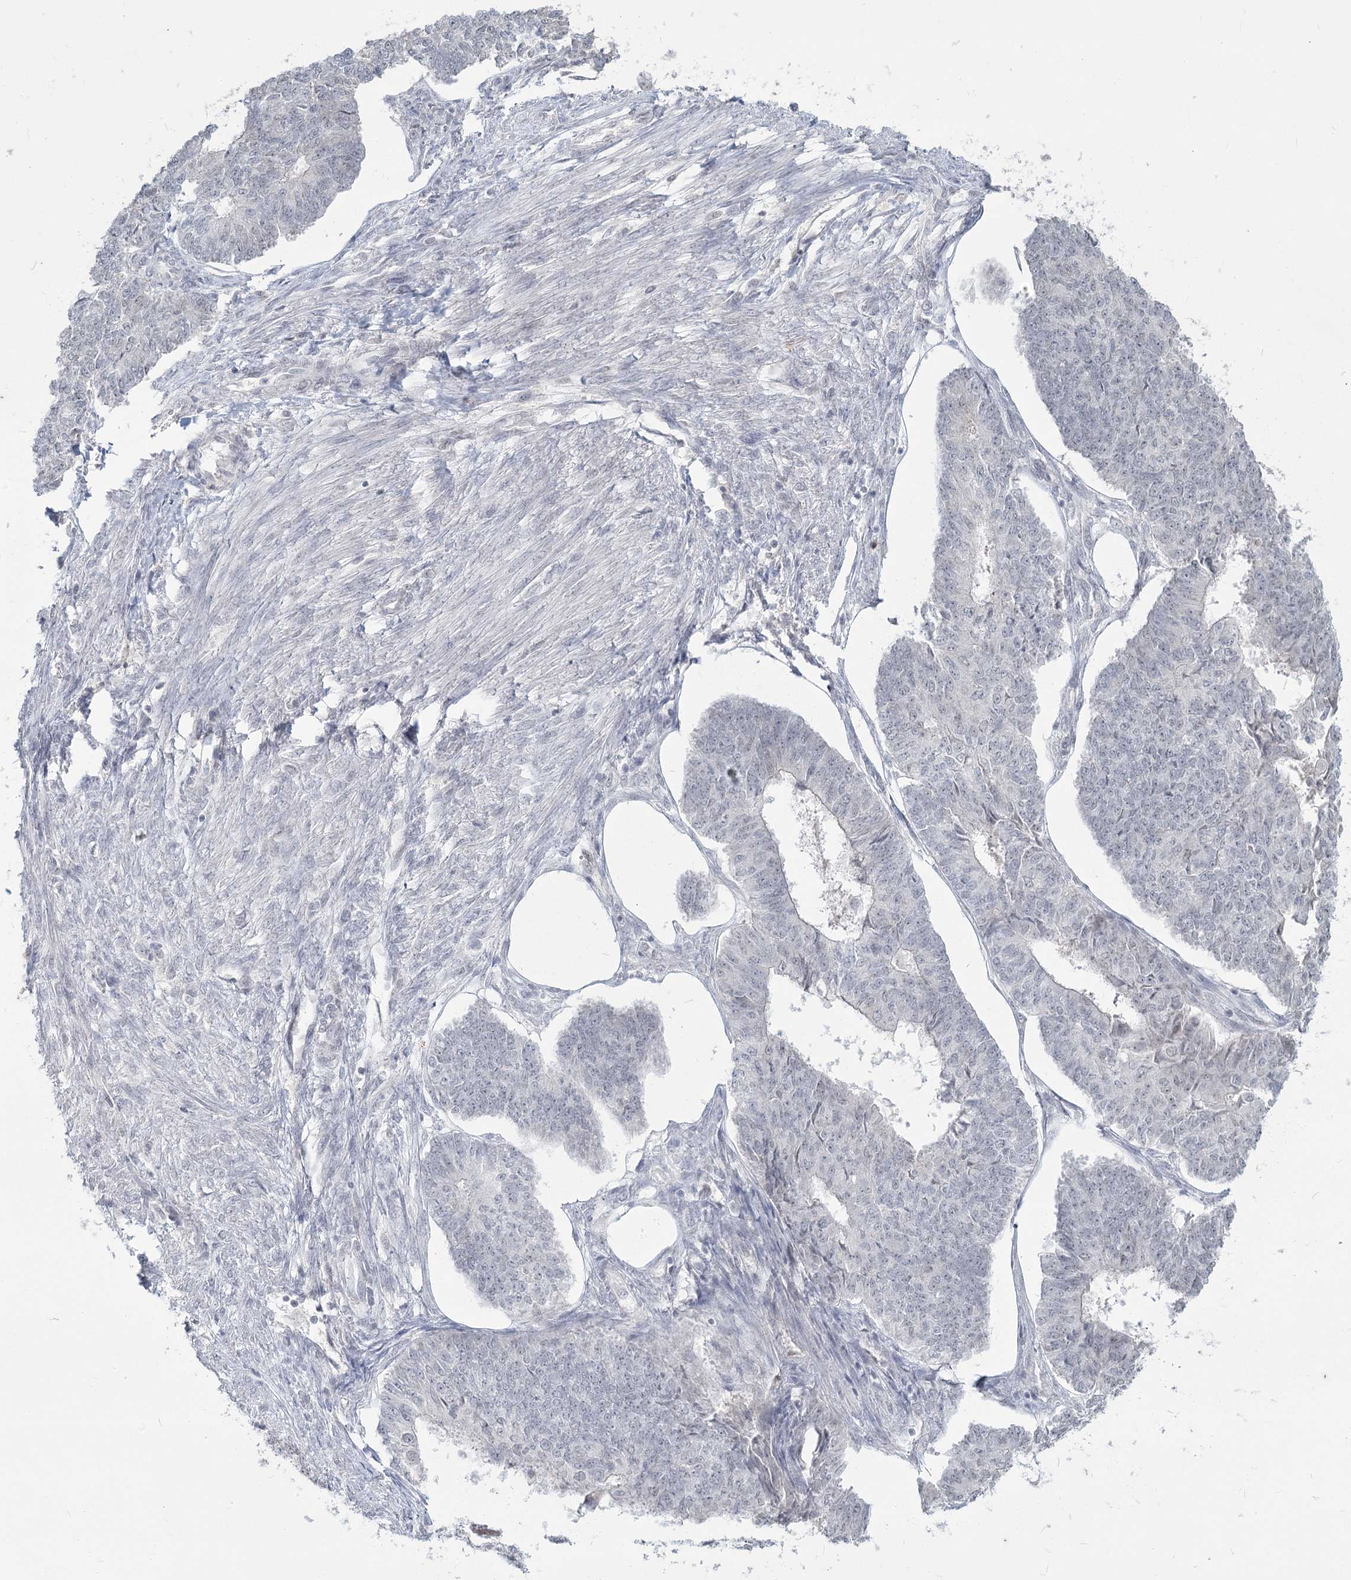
{"staining": {"intensity": "negative", "quantity": "none", "location": "none"}, "tissue": "endometrial cancer", "cell_type": "Tumor cells", "image_type": "cancer", "snomed": [{"axis": "morphology", "description": "Adenocarcinoma, NOS"}, {"axis": "topography", "description": "Endometrium"}], "caption": "Adenocarcinoma (endometrial) was stained to show a protein in brown. There is no significant staining in tumor cells.", "gene": "LY6G5C", "patient": {"sex": "female", "age": 32}}